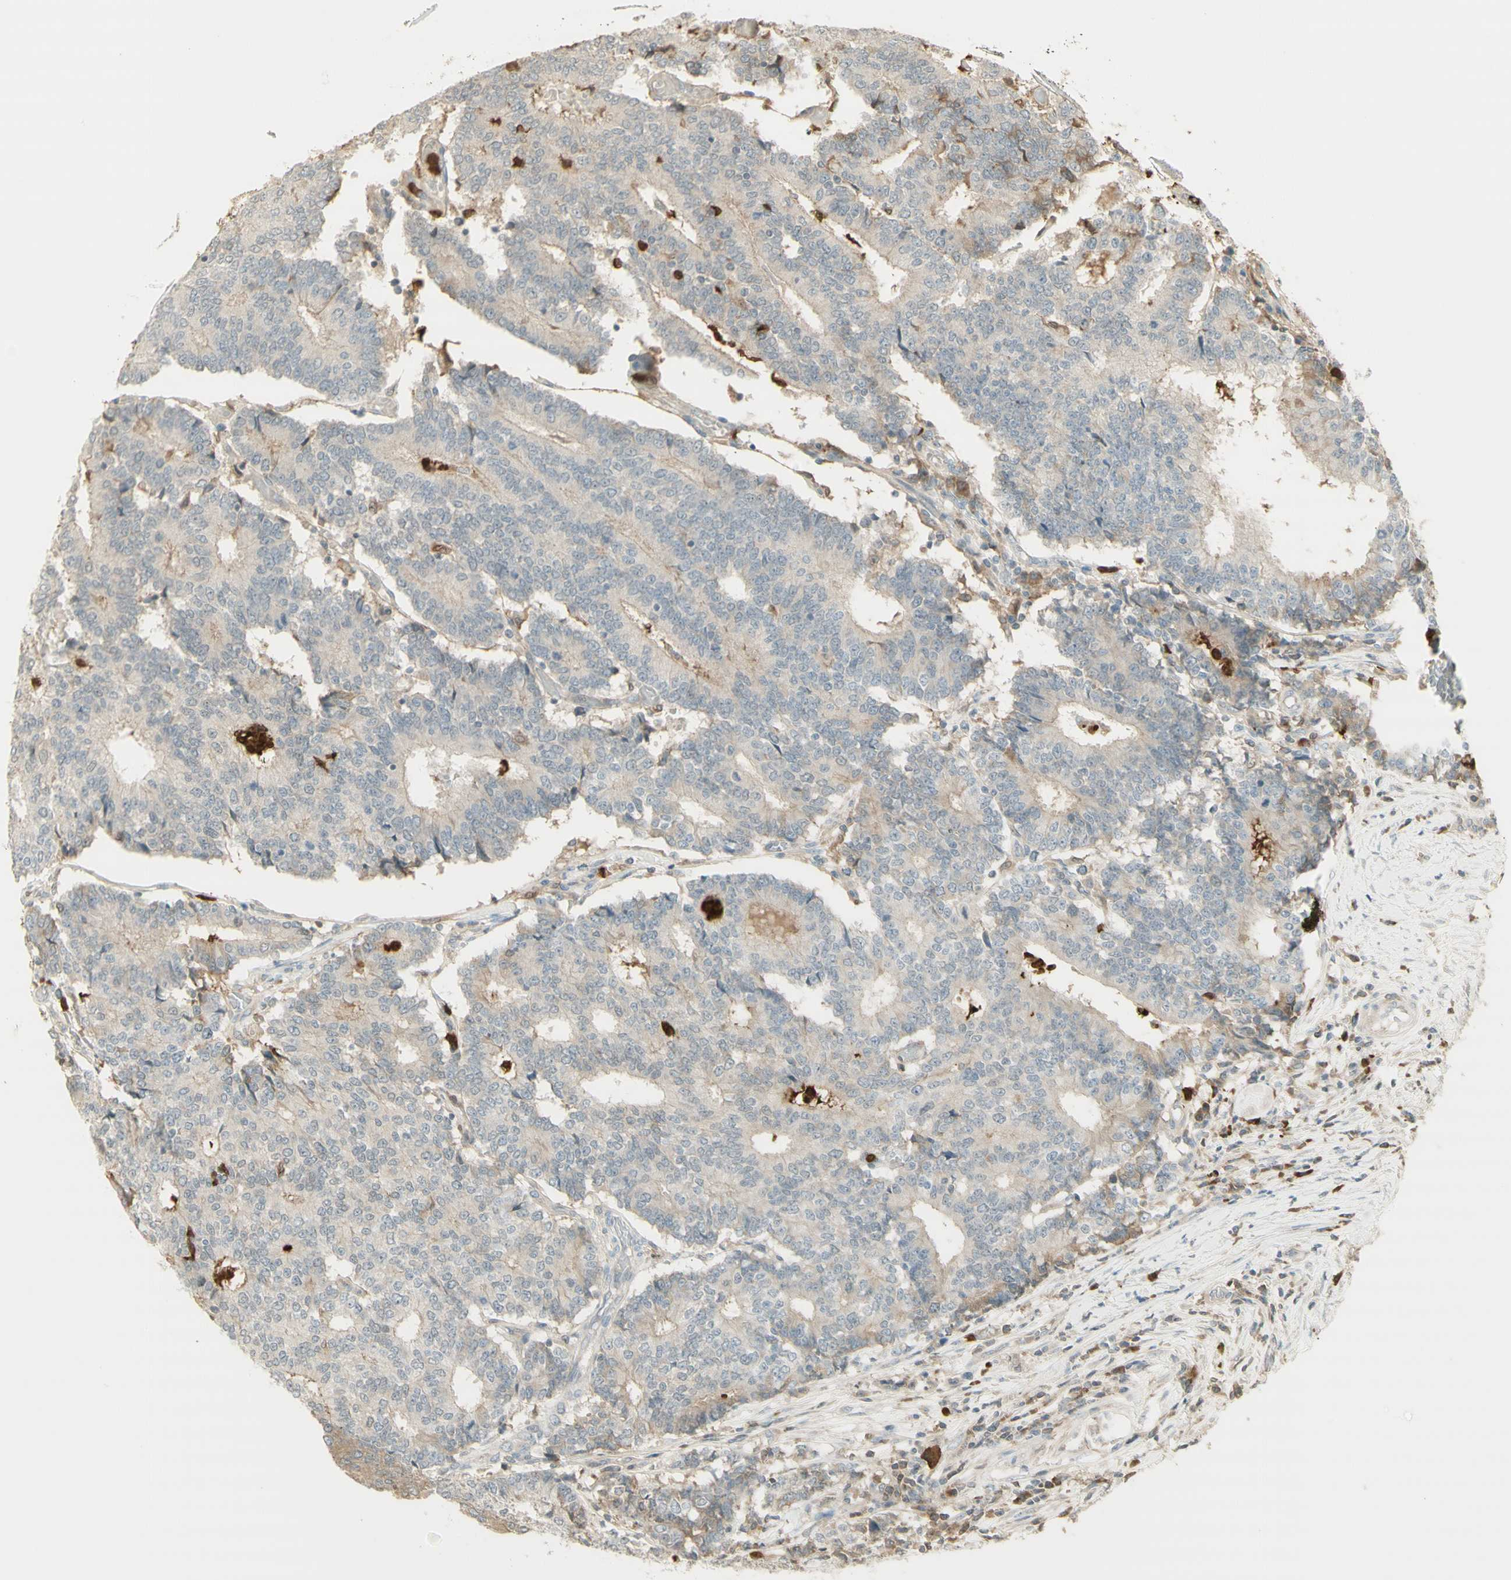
{"staining": {"intensity": "weak", "quantity": "25%-75%", "location": "cytoplasmic/membranous"}, "tissue": "prostate cancer", "cell_type": "Tumor cells", "image_type": "cancer", "snomed": [{"axis": "morphology", "description": "Normal tissue, NOS"}, {"axis": "morphology", "description": "Adenocarcinoma, High grade"}, {"axis": "topography", "description": "Prostate"}, {"axis": "topography", "description": "Seminal veicle"}], "caption": "A brown stain highlights weak cytoplasmic/membranous staining of a protein in adenocarcinoma (high-grade) (prostate) tumor cells.", "gene": "NID1", "patient": {"sex": "male", "age": 55}}